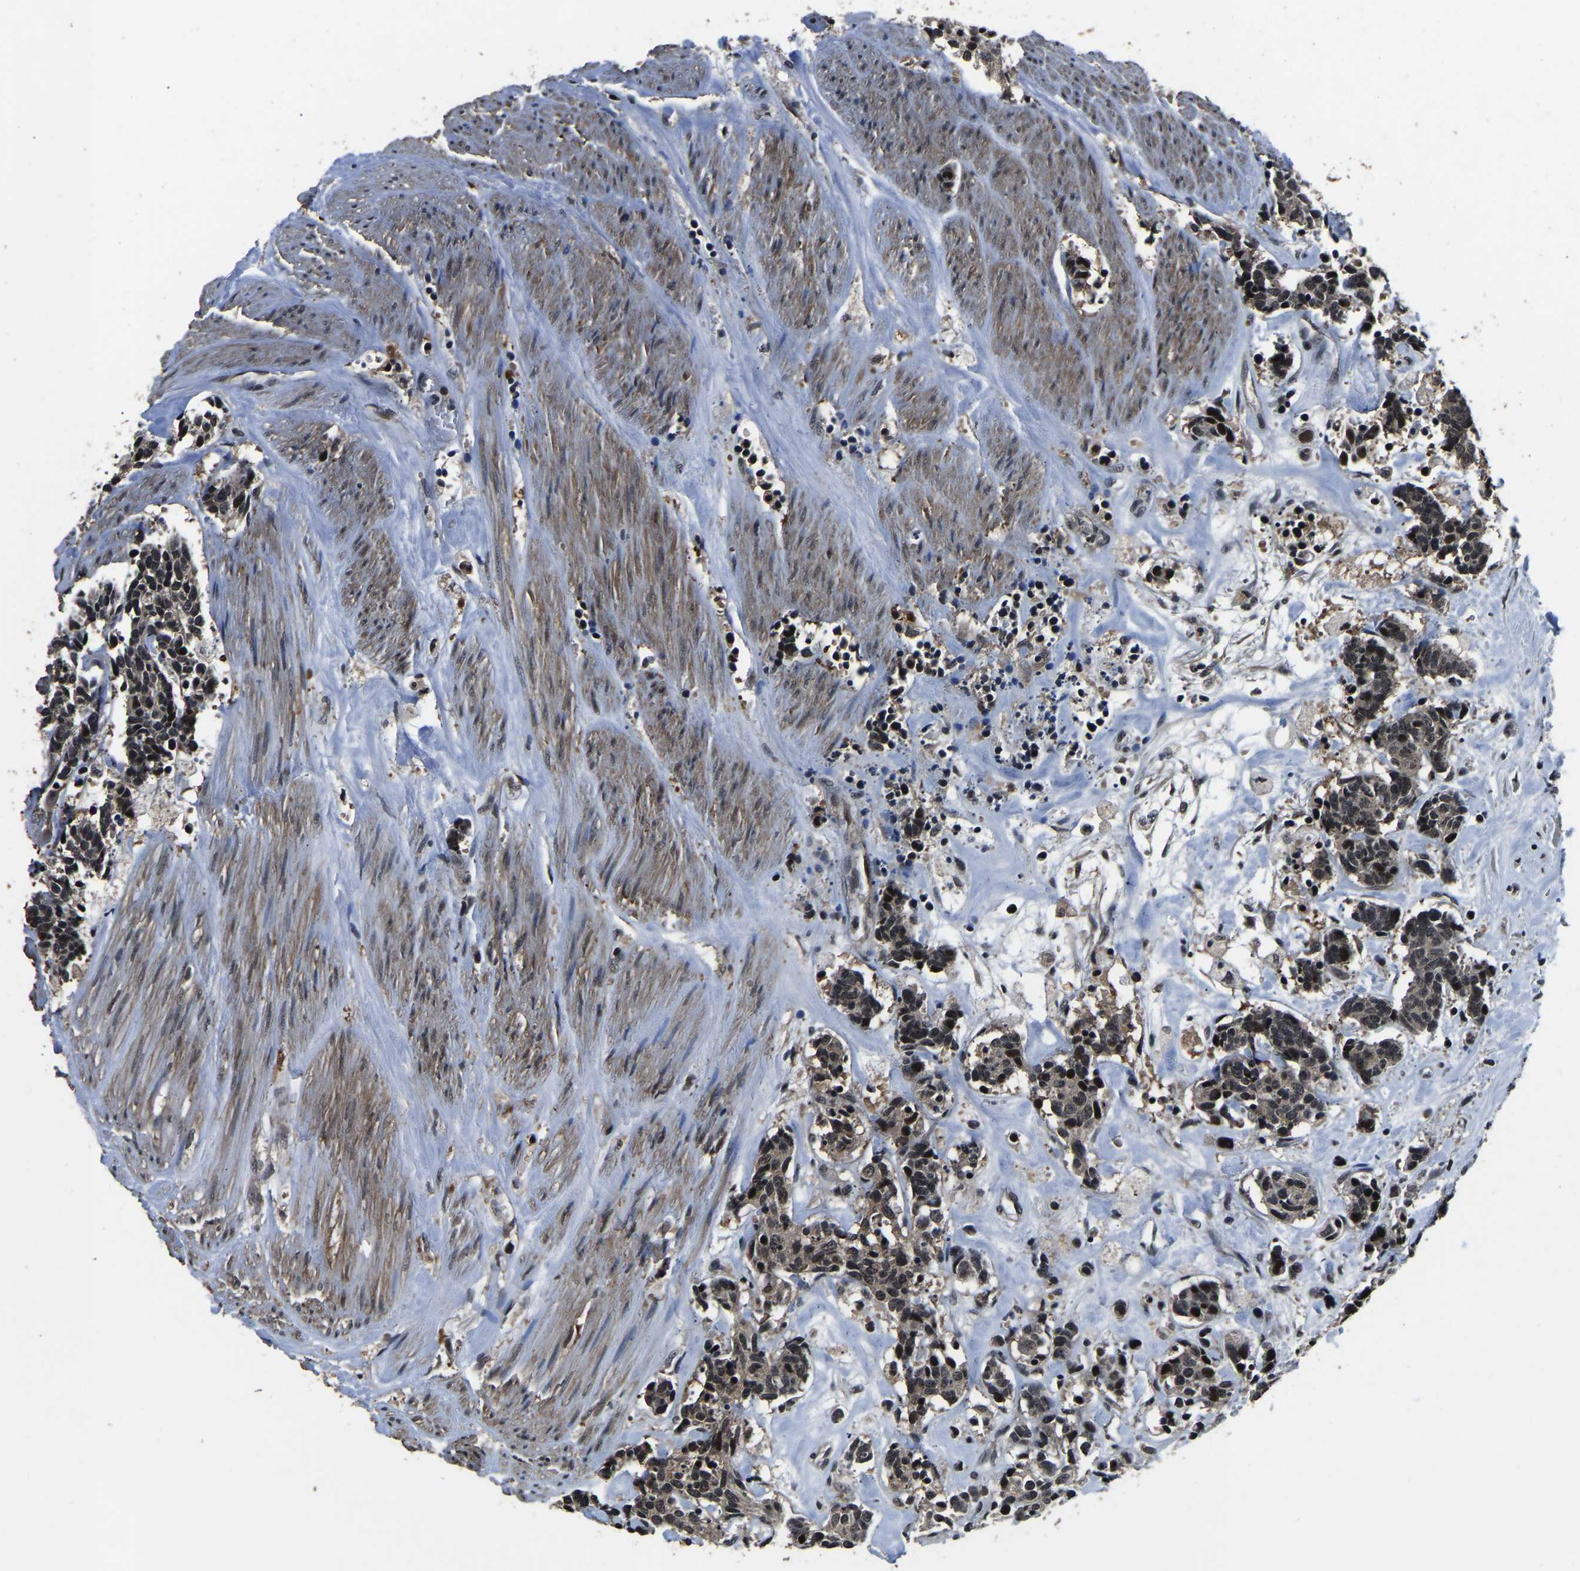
{"staining": {"intensity": "moderate", "quantity": ">75%", "location": "nuclear"}, "tissue": "carcinoid", "cell_type": "Tumor cells", "image_type": "cancer", "snomed": [{"axis": "morphology", "description": "Carcinoma, NOS"}, {"axis": "morphology", "description": "Carcinoid, malignant, NOS"}, {"axis": "topography", "description": "Urinary bladder"}], "caption": "DAB (3,3'-diaminobenzidine) immunohistochemical staining of carcinoid reveals moderate nuclear protein expression in about >75% of tumor cells. The protein of interest is stained brown, and the nuclei are stained in blue (DAB IHC with brightfield microscopy, high magnification).", "gene": "ANKIB1", "patient": {"sex": "male", "age": 57}}